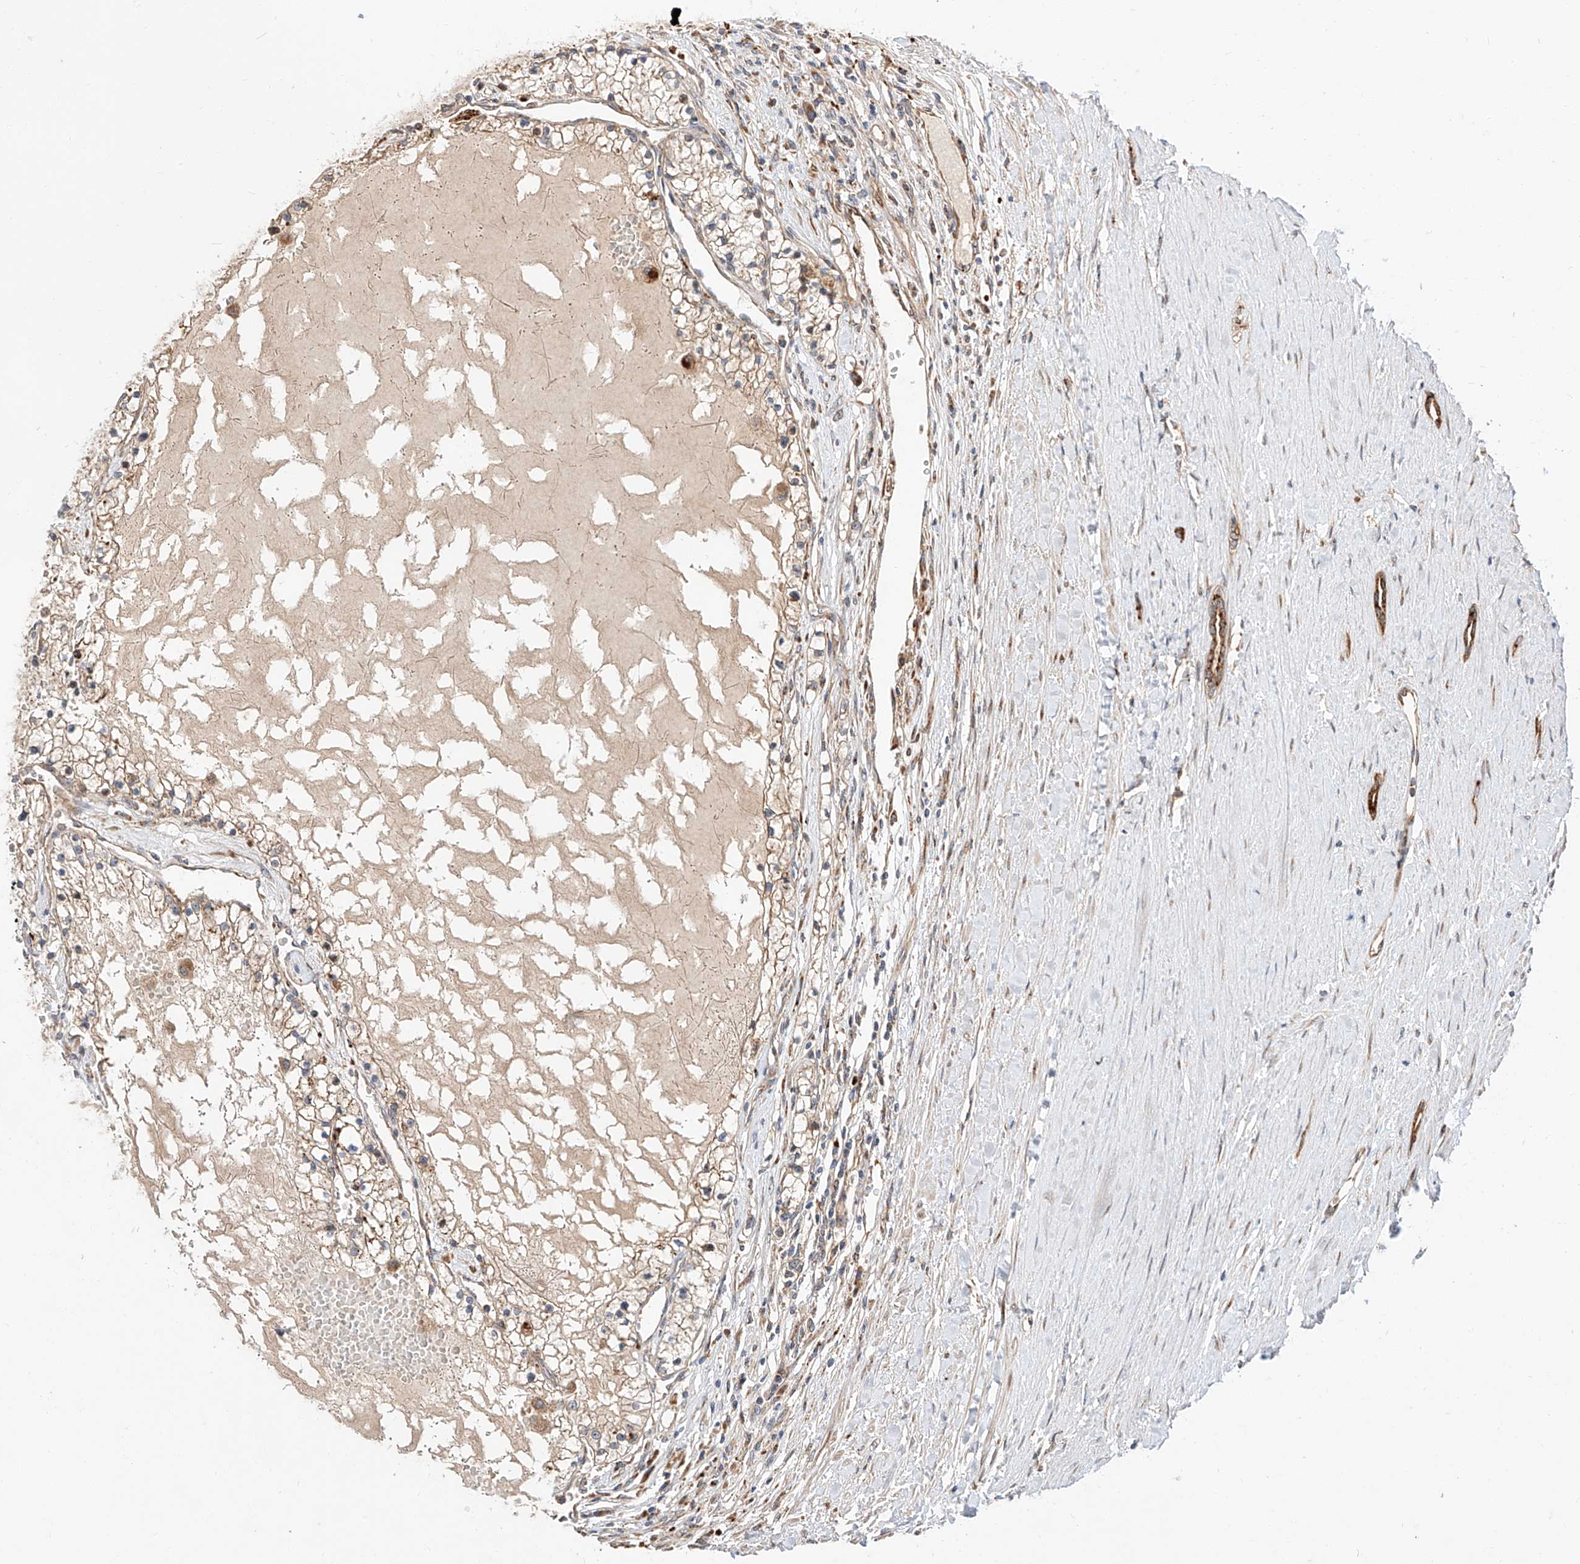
{"staining": {"intensity": "weak", "quantity": ">75%", "location": "cytoplasmic/membranous"}, "tissue": "renal cancer", "cell_type": "Tumor cells", "image_type": "cancer", "snomed": [{"axis": "morphology", "description": "Normal tissue, NOS"}, {"axis": "morphology", "description": "Adenocarcinoma, NOS"}, {"axis": "topography", "description": "Kidney"}], "caption": "Human renal cancer stained for a protein (brown) exhibits weak cytoplasmic/membranous positive expression in about >75% of tumor cells.", "gene": "DIRAS3", "patient": {"sex": "male", "age": 68}}